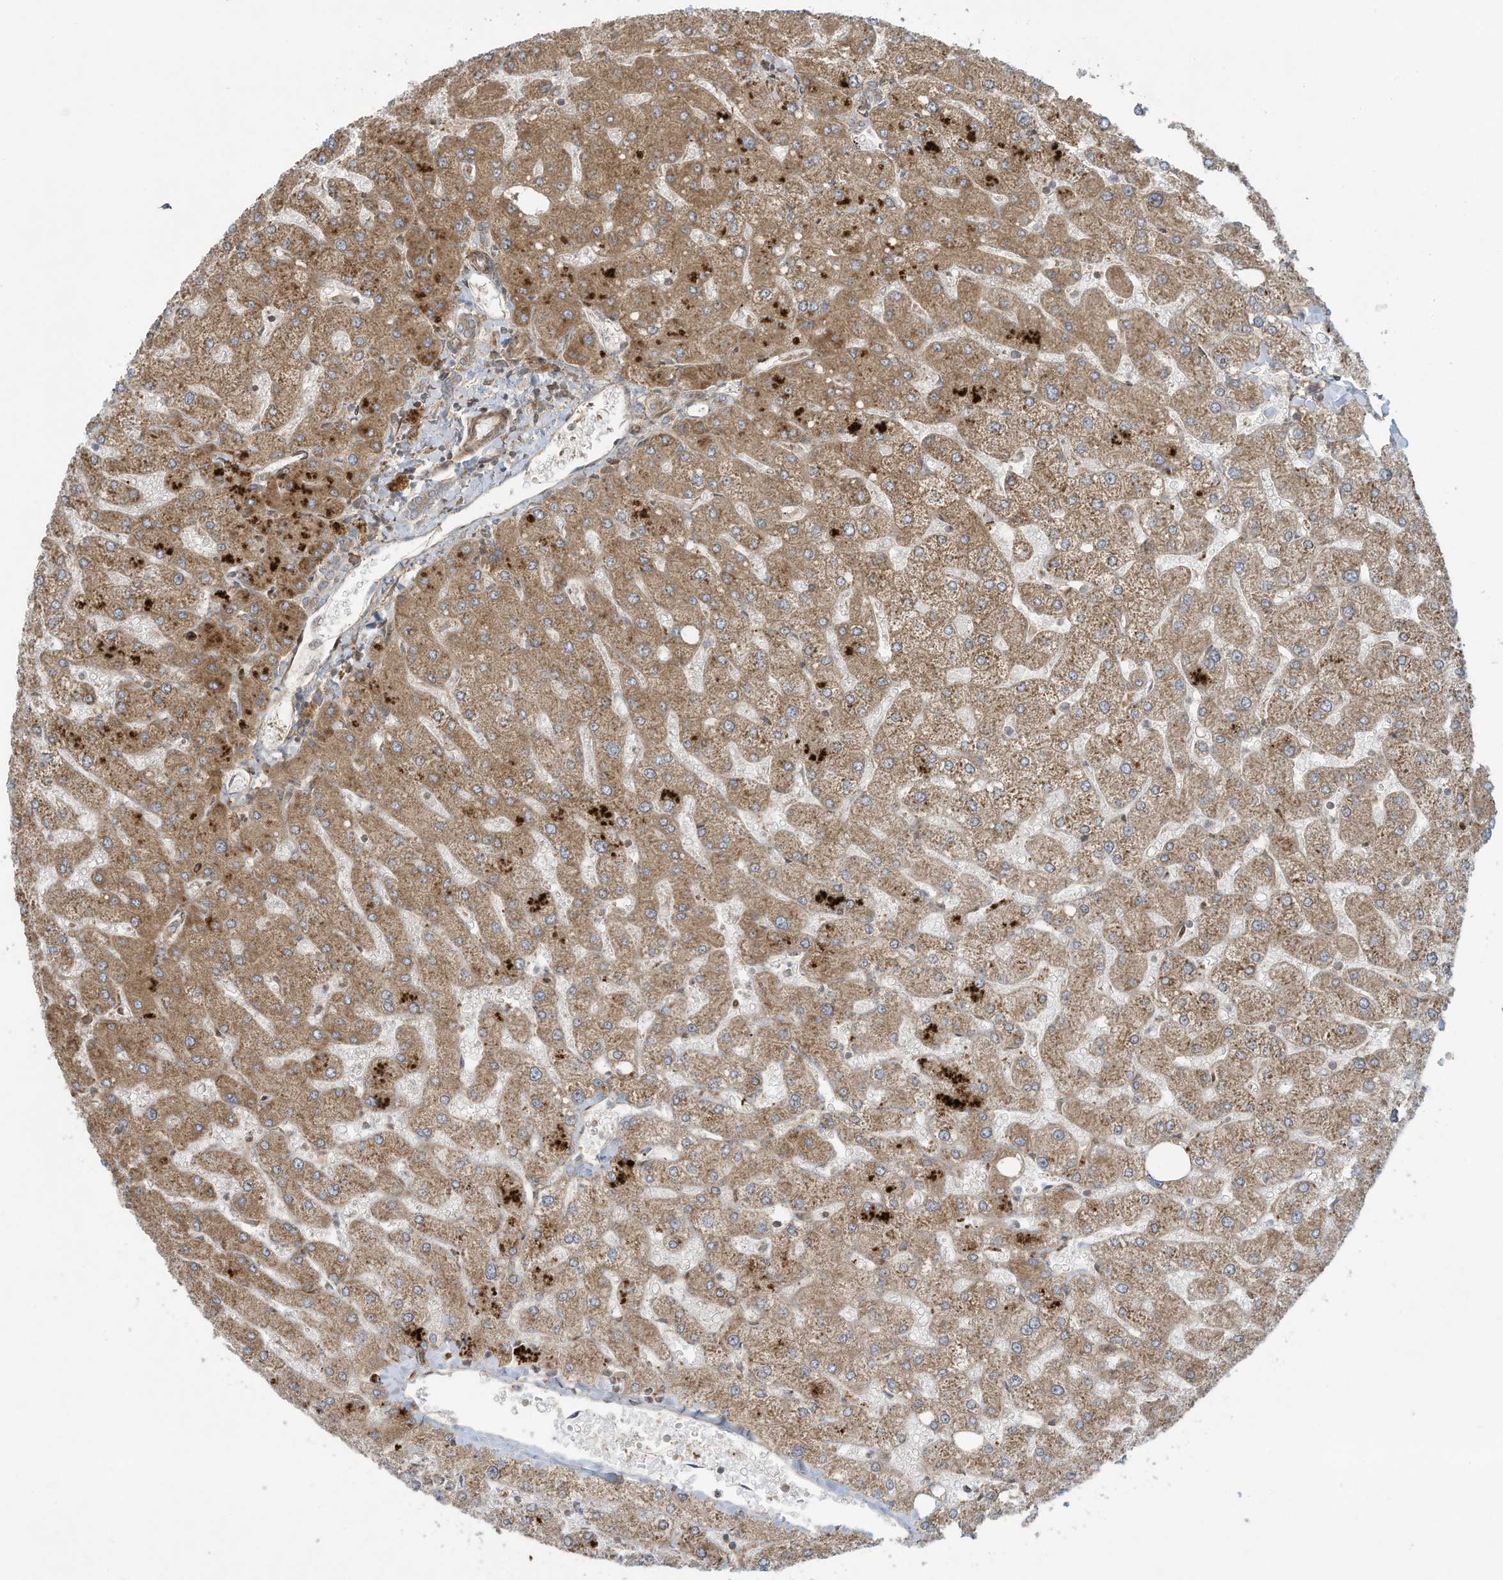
{"staining": {"intensity": "moderate", "quantity": ">75%", "location": "cytoplasmic/membranous"}, "tissue": "liver", "cell_type": "Cholangiocytes", "image_type": "normal", "snomed": [{"axis": "morphology", "description": "Normal tissue, NOS"}, {"axis": "topography", "description": "Liver"}], "caption": "Normal liver demonstrates moderate cytoplasmic/membranous staining in approximately >75% of cholangiocytes.", "gene": "DDIT4", "patient": {"sex": "male", "age": 55}}